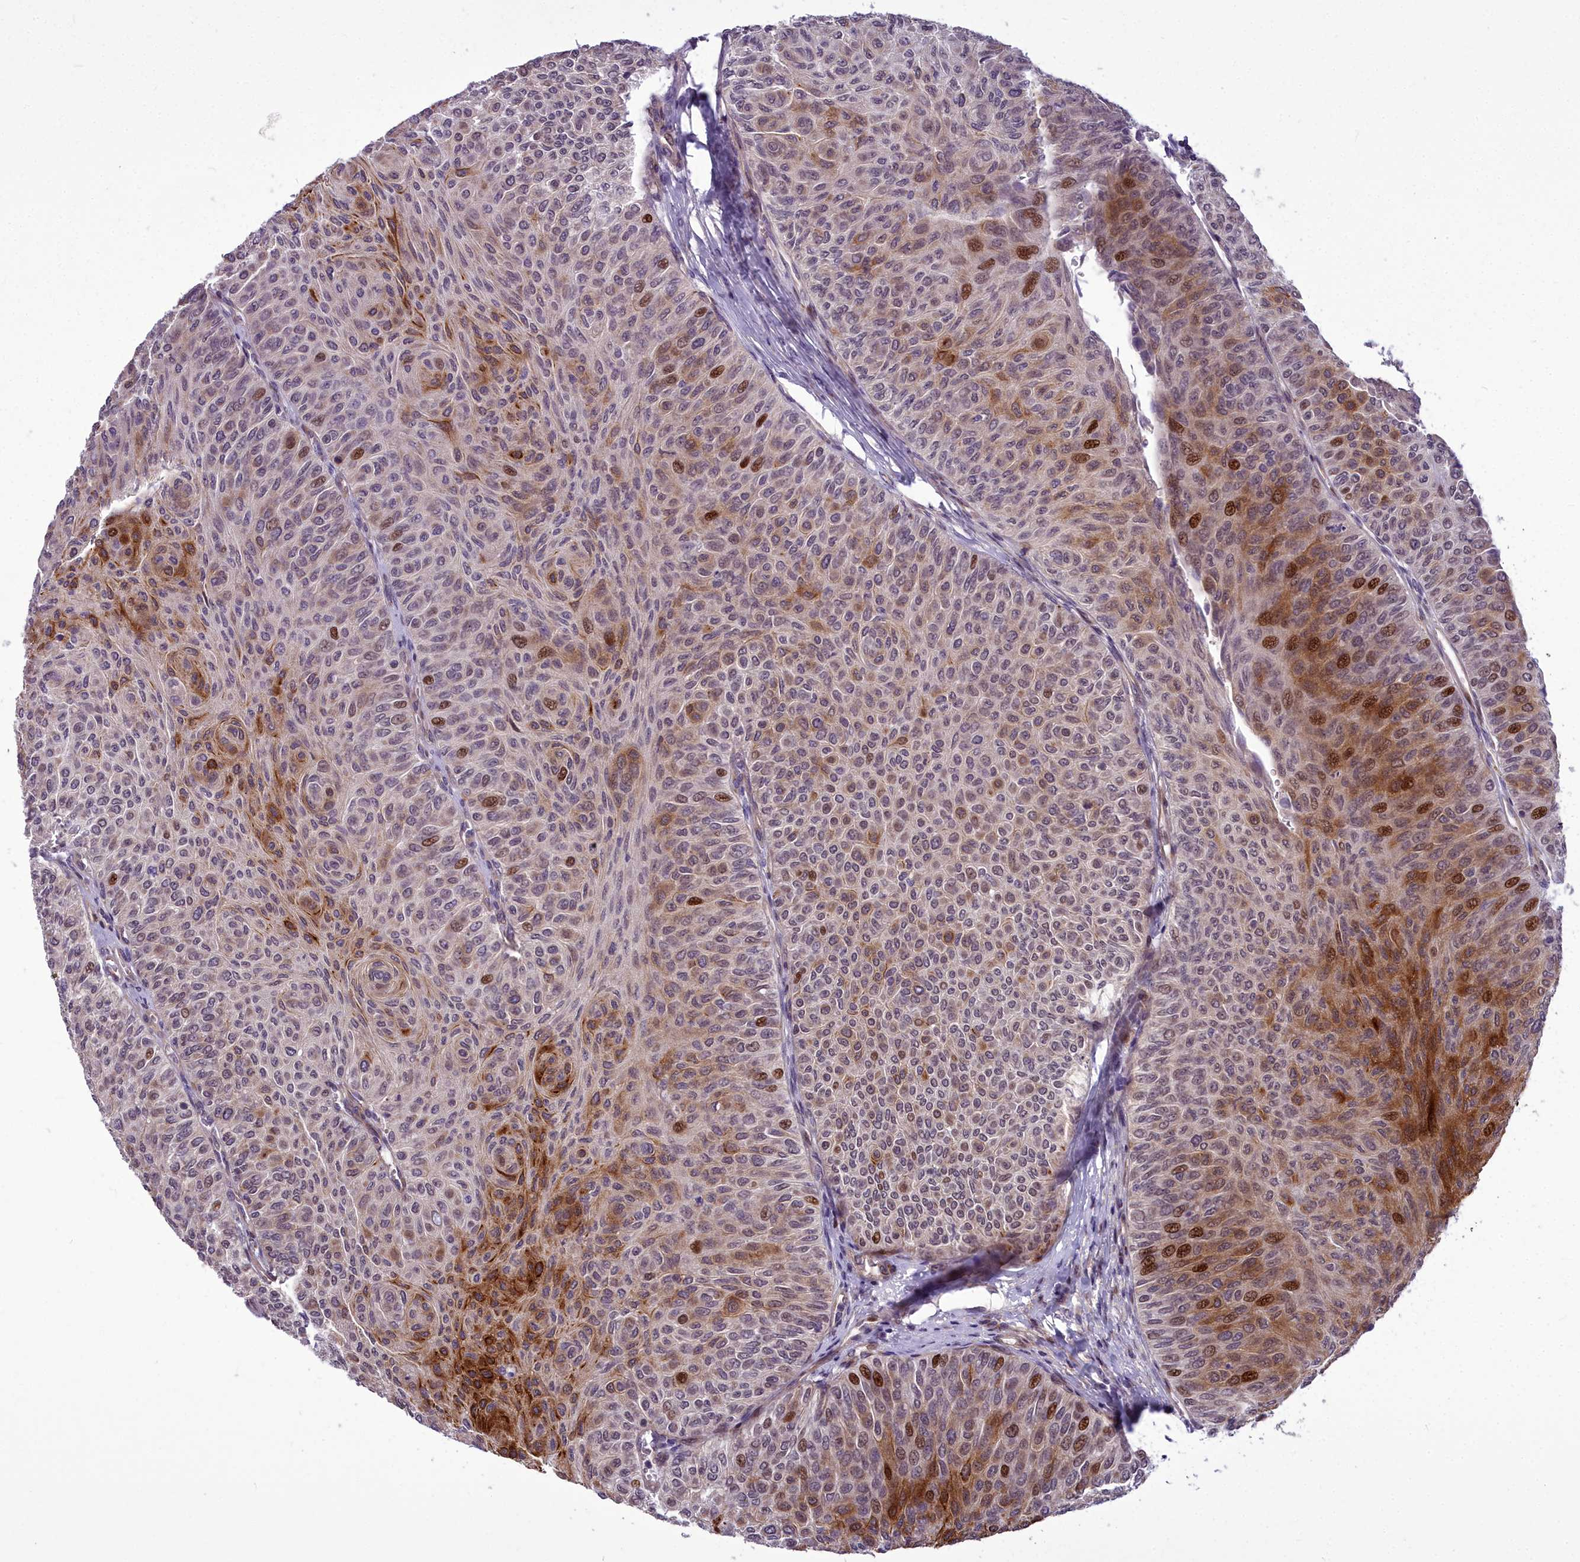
{"staining": {"intensity": "moderate", "quantity": ">75%", "location": "cytoplasmic/membranous,nuclear"}, "tissue": "urothelial cancer", "cell_type": "Tumor cells", "image_type": "cancer", "snomed": [{"axis": "morphology", "description": "Urothelial carcinoma, Low grade"}, {"axis": "topography", "description": "Urinary bladder"}], "caption": "The photomicrograph exhibits staining of low-grade urothelial carcinoma, revealing moderate cytoplasmic/membranous and nuclear protein positivity (brown color) within tumor cells.", "gene": "AP1M1", "patient": {"sex": "male", "age": 78}}